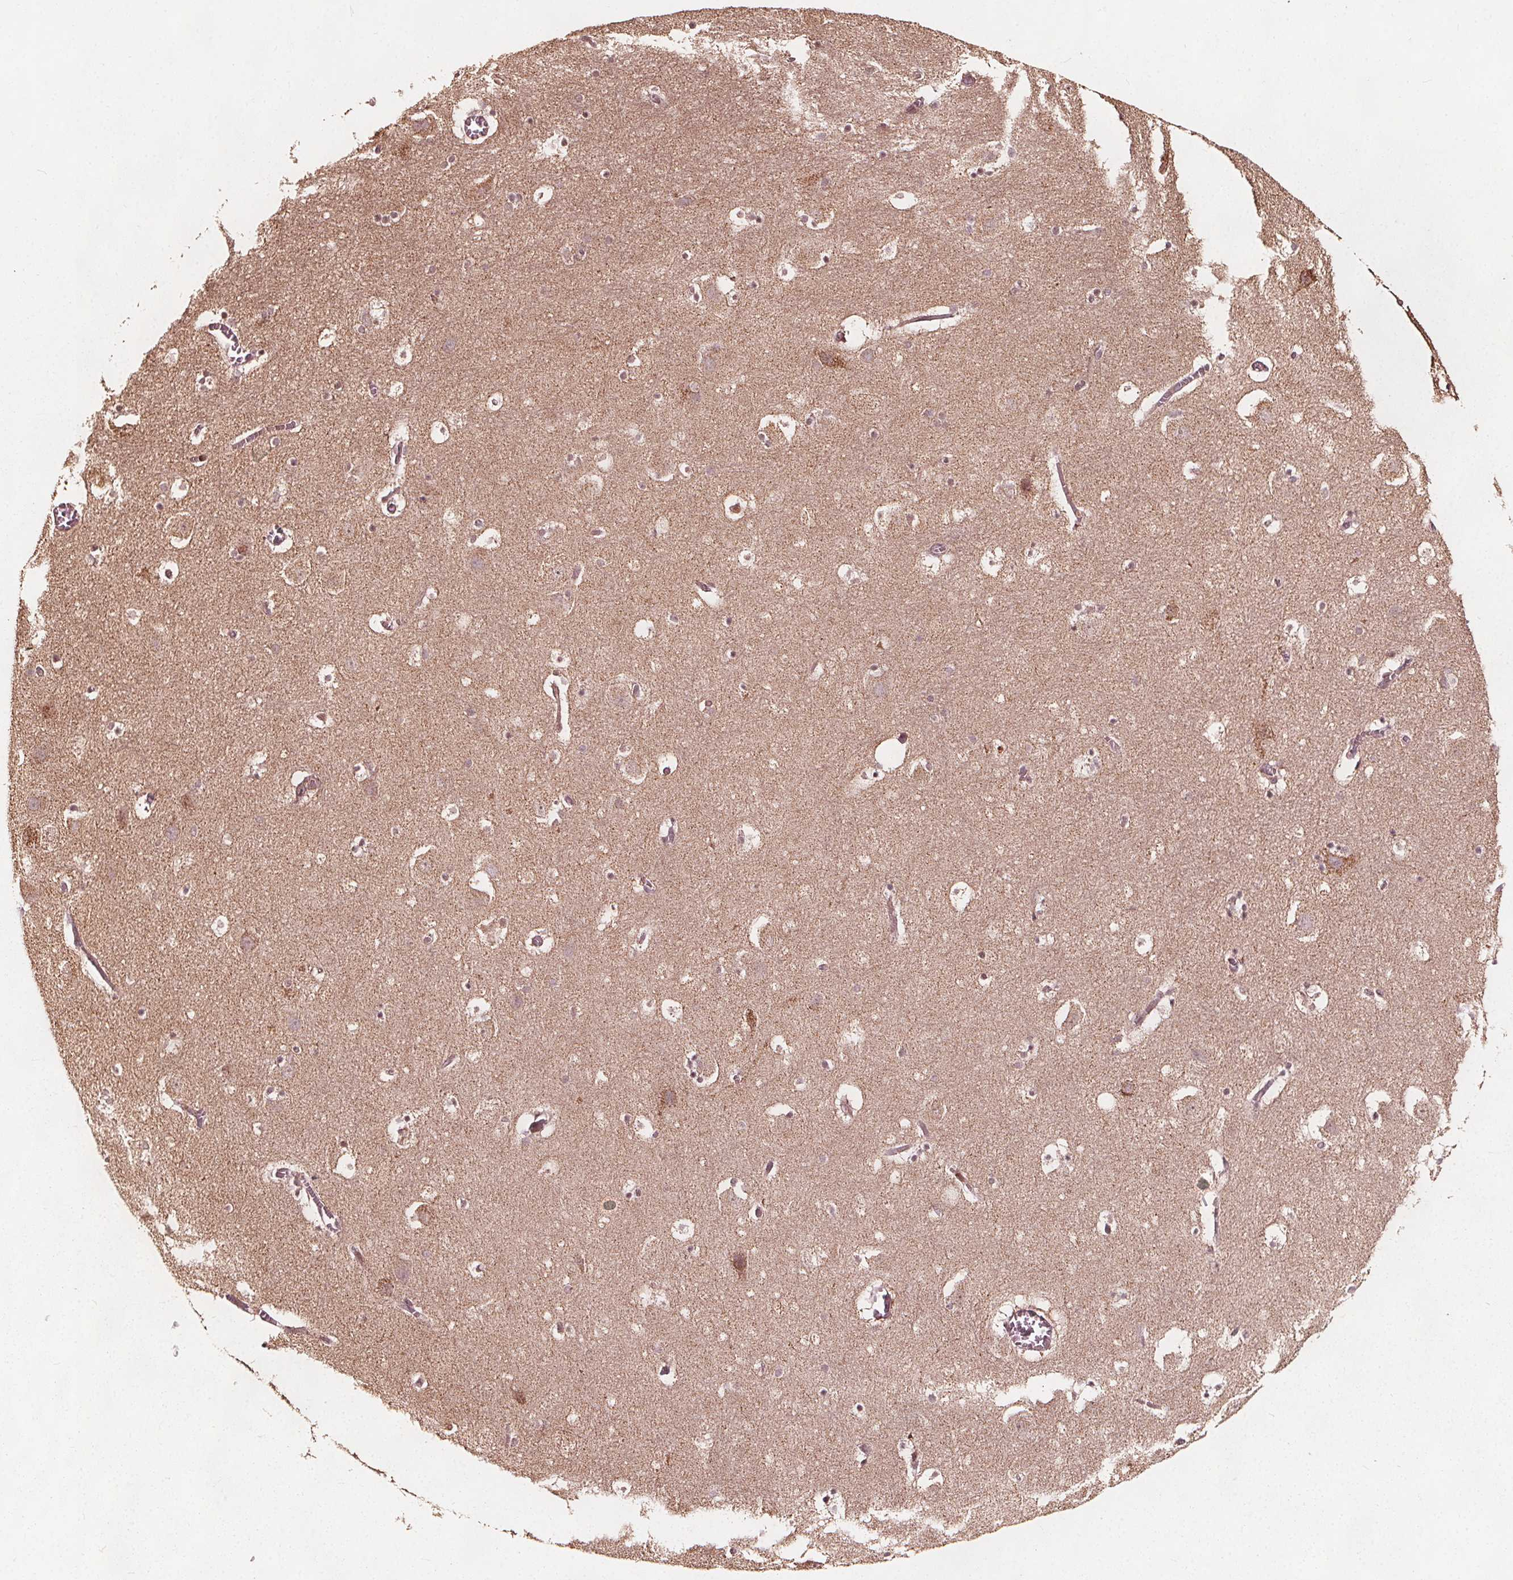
{"staining": {"intensity": "negative", "quantity": "none", "location": "none"}, "tissue": "hippocampus", "cell_type": "Glial cells", "image_type": "normal", "snomed": [{"axis": "morphology", "description": "Normal tissue, NOS"}, {"axis": "topography", "description": "Hippocampus"}], "caption": "High magnification brightfield microscopy of benign hippocampus stained with DAB (brown) and counterstained with hematoxylin (blue): glial cells show no significant positivity. (DAB (3,3'-diaminobenzidine) IHC visualized using brightfield microscopy, high magnification).", "gene": "AIP", "patient": {"sex": "male", "age": 45}}